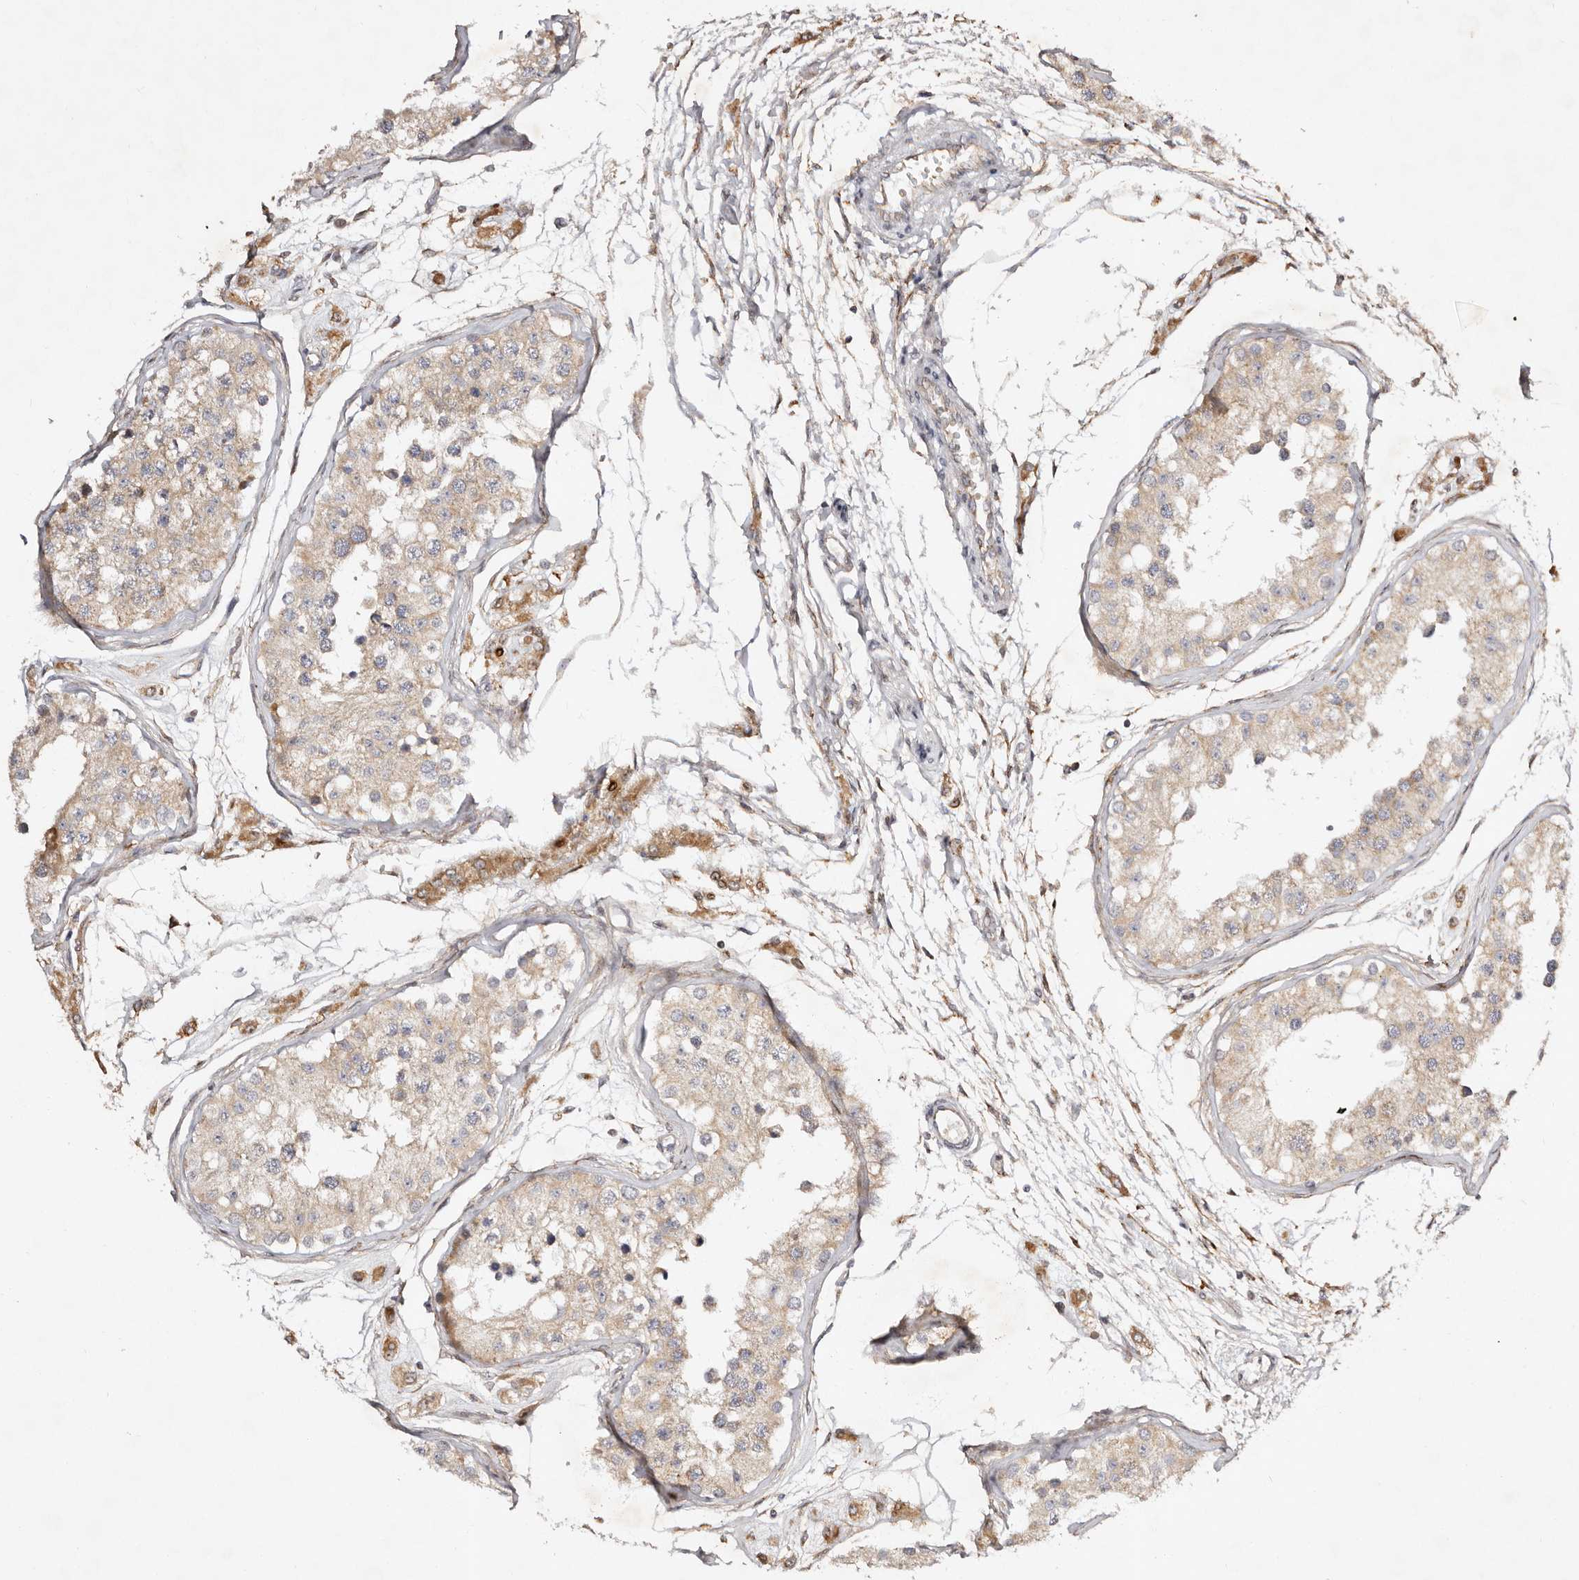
{"staining": {"intensity": "moderate", "quantity": "25%-75%", "location": "cytoplasmic/membranous"}, "tissue": "testis", "cell_type": "Cells in seminiferous ducts", "image_type": "normal", "snomed": [{"axis": "morphology", "description": "Normal tissue, NOS"}, {"axis": "morphology", "description": "Adenocarcinoma, metastatic, NOS"}, {"axis": "topography", "description": "Testis"}], "caption": "Protein analysis of normal testis demonstrates moderate cytoplasmic/membranous expression in about 25%-75% of cells in seminiferous ducts. Using DAB (brown) and hematoxylin (blue) stains, captured at high magnification using brightfield microscopy.", "gene": "SERPINH1", "patient": {"sex": "male", "age": 26}}